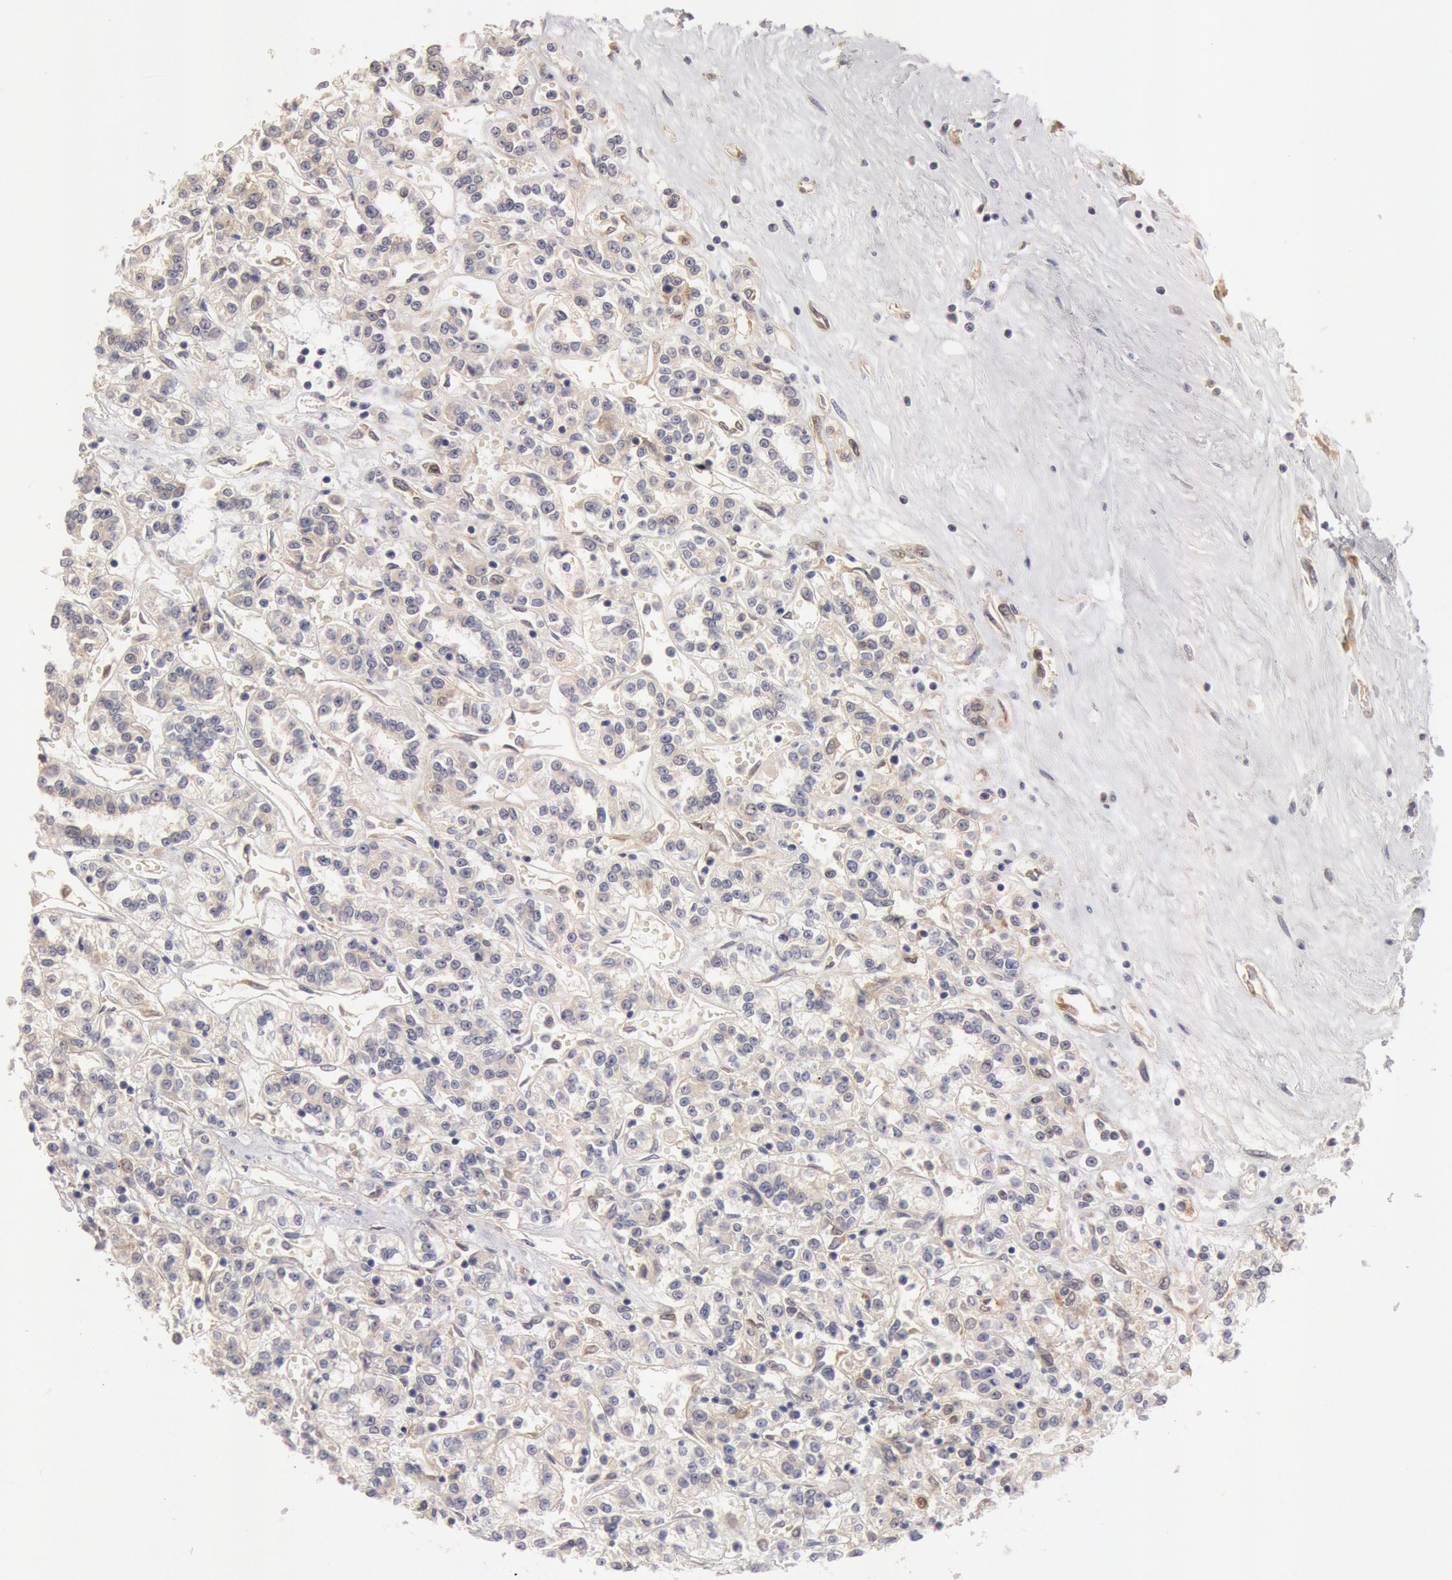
{"staining": {"intensity": "weak", "quantity": "25%-75%", "location": "cytoplasmic/membranous"}, "tissue": "renal cancer", "cell_type": "Tumor cells", "image_type": "cancer", "snomed": [{"axis": "morphology", "description": "Adenocarcinoma, NOS"}, {"axis": "topography", "description": "Kidney"}], "caption": "There is low levels of weak cytoplasmic/membranous positivity in tumor cells of adenocarcinoma (renal), as demonstrated by immunohistochemical staining (brown color).", "gene": "DNAJA1", "patient": {"sex": "female", "age": 76}}